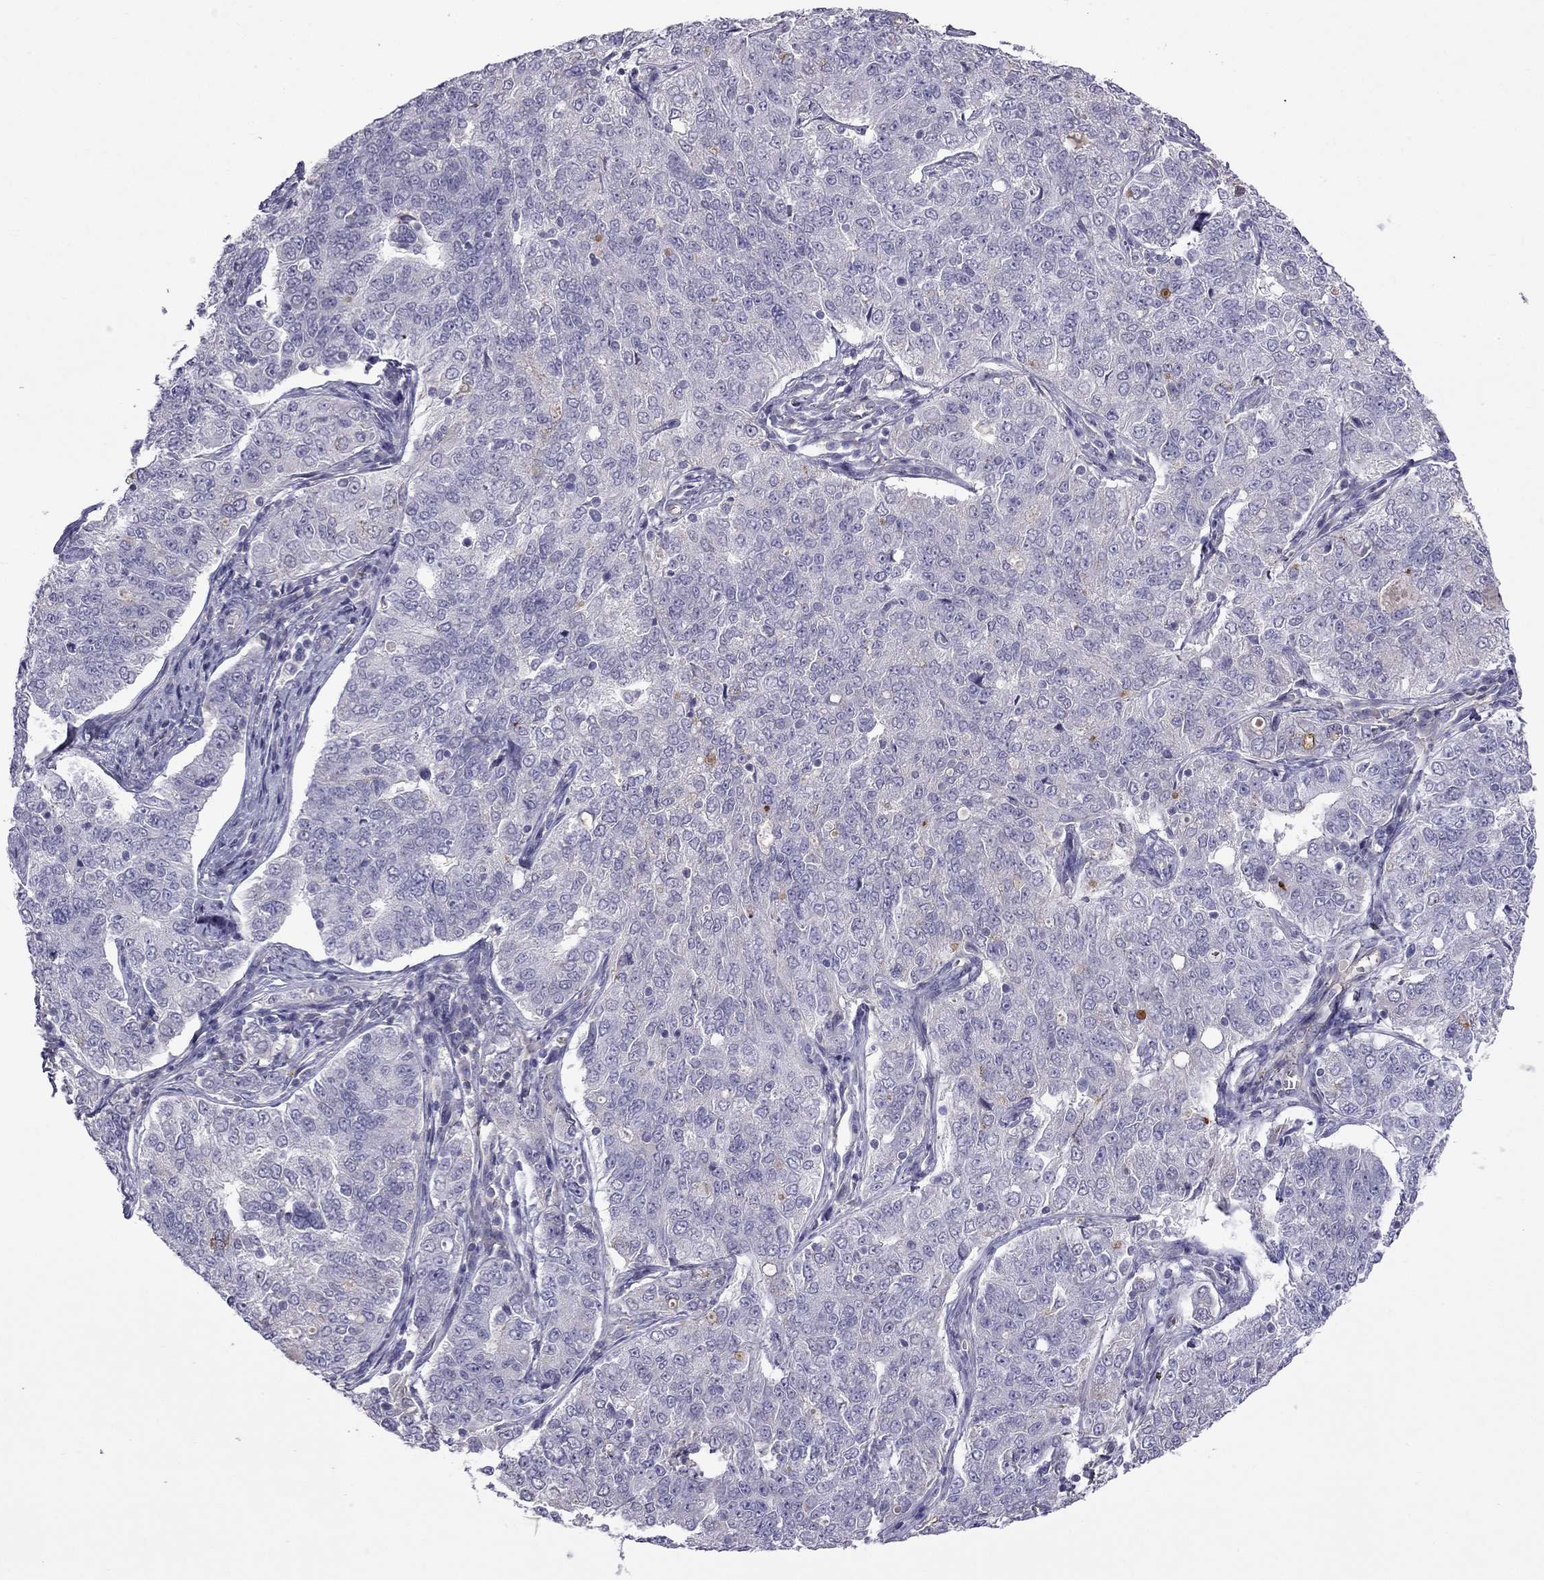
{"staining": {"intensity": "negative", "quantity": "none", "location": "none"}, "tissue": "endometrial cancer", "cell_type": "Tumor cells", "image_type": "cancer", "snomed": [{"axis": "morphology", "description": "Adenocarcinoma, NOS"}, {"axis": "topography", "description": "Endometrium"}], "caption": "This is a image of IHC staining of endometrial cancer (adenocarcinoma), which shows no positivity in tumor cells. Brightfield microscopy of immunohistochemistry (IHC) stained with DAB (3,3'-diaminobenzidine) (brown) and hematoxylin (blue), captured at high magnification.", "gene": "STOML3", "patient": {"sex": "female", "age": 43}}